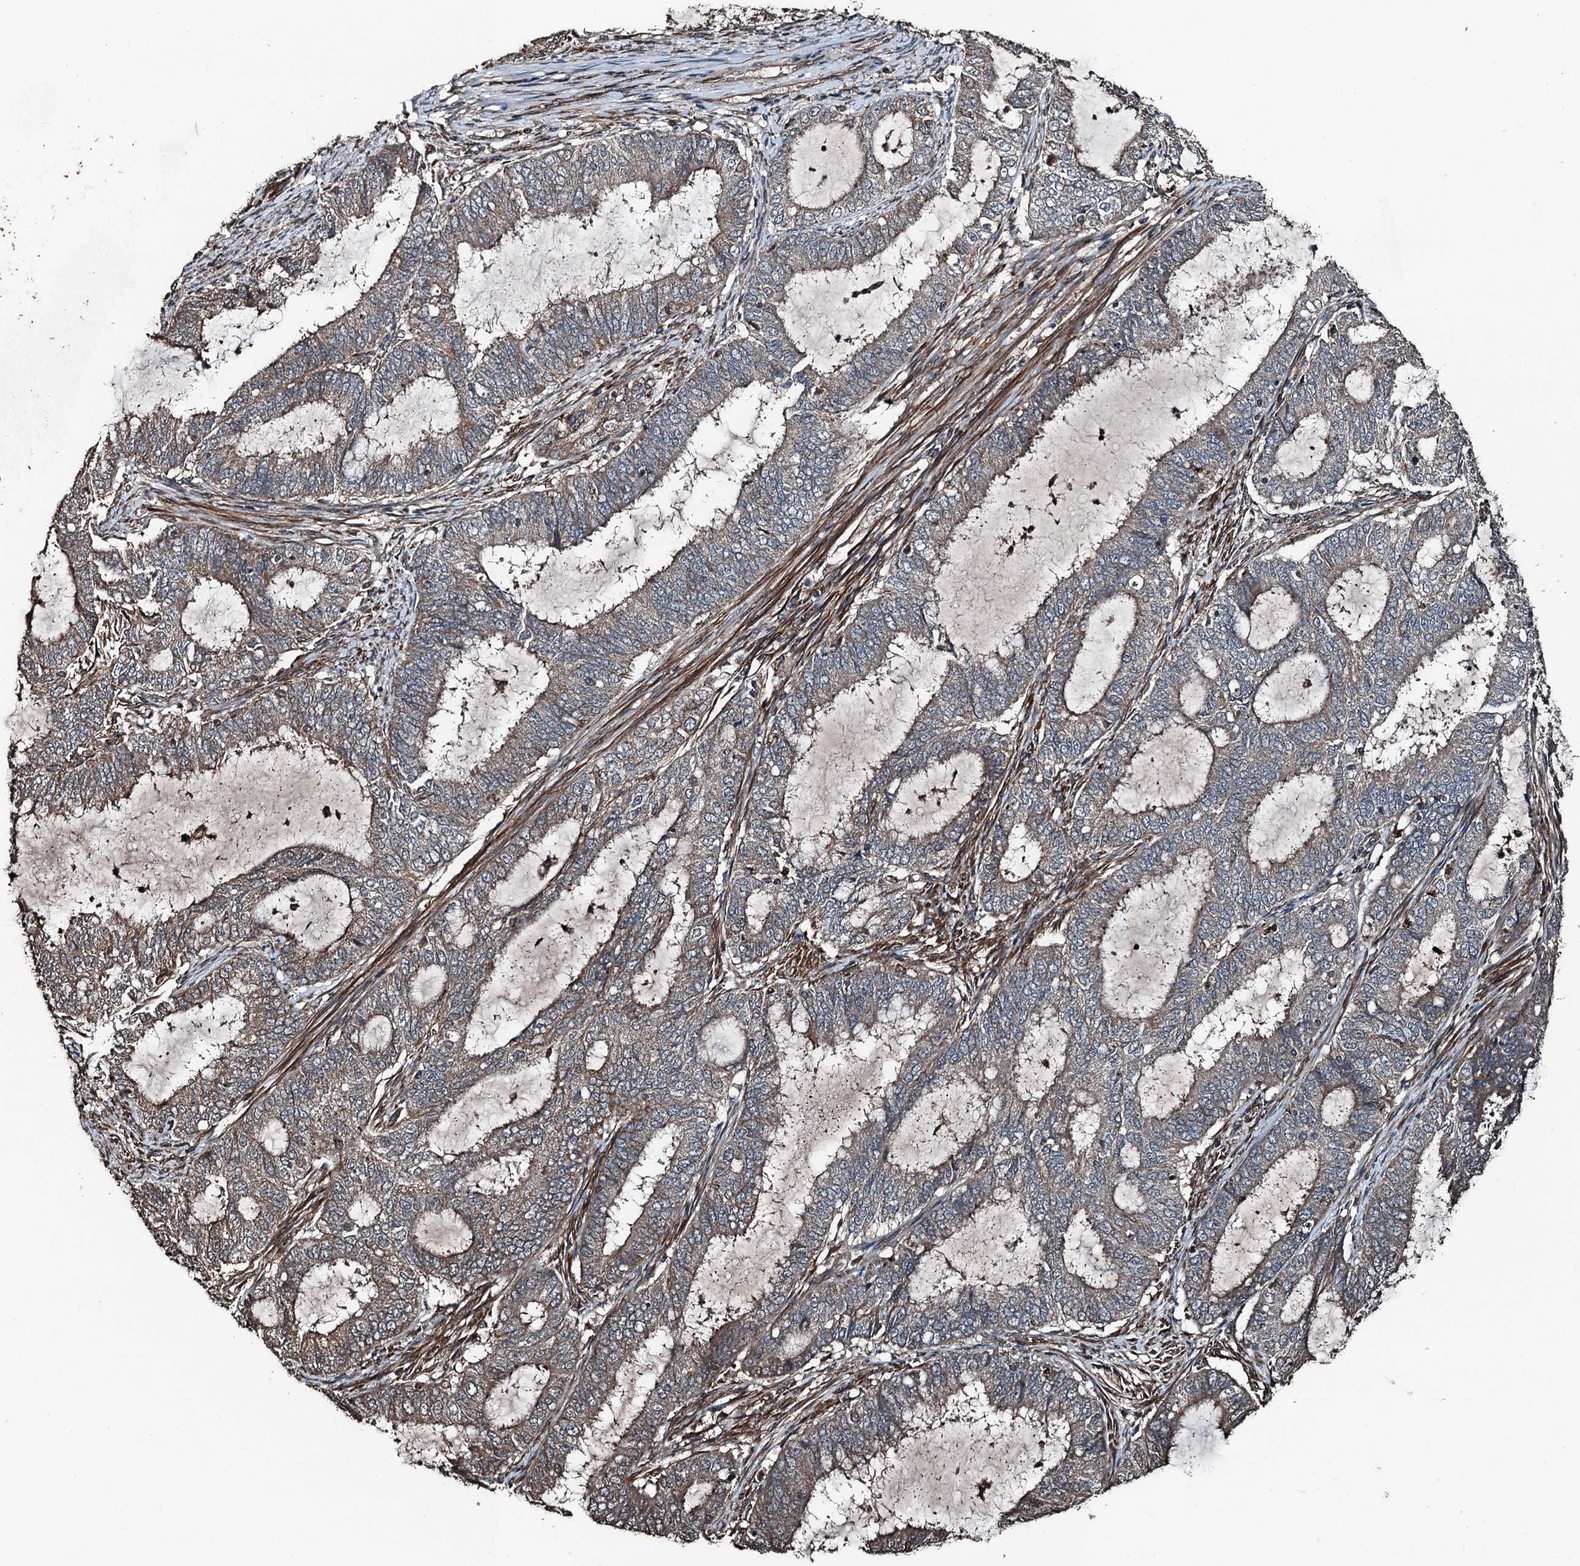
{"staining": {"intensity": "weak", "quantity": "<25%", "location": "cytoplasmic/membranous"}, "tissue": "endometrial cancer", "cell_type": "Tumor cells", "image_type": "cancer", "snomed": [{"axis": "morphology", "description": "Adenocarcinoma, NOS"}, {"axis": "topography", "description": "Endometrium"}], "caption": "There is no significant staining in tumor cells of endometrial adenocarcinoma. (Brightfield microscopy of DAB immunohistochemistry (IHC) at high magnification).", "gene": "TCTN1", "patient": {"sex": "female", "age": 51}}